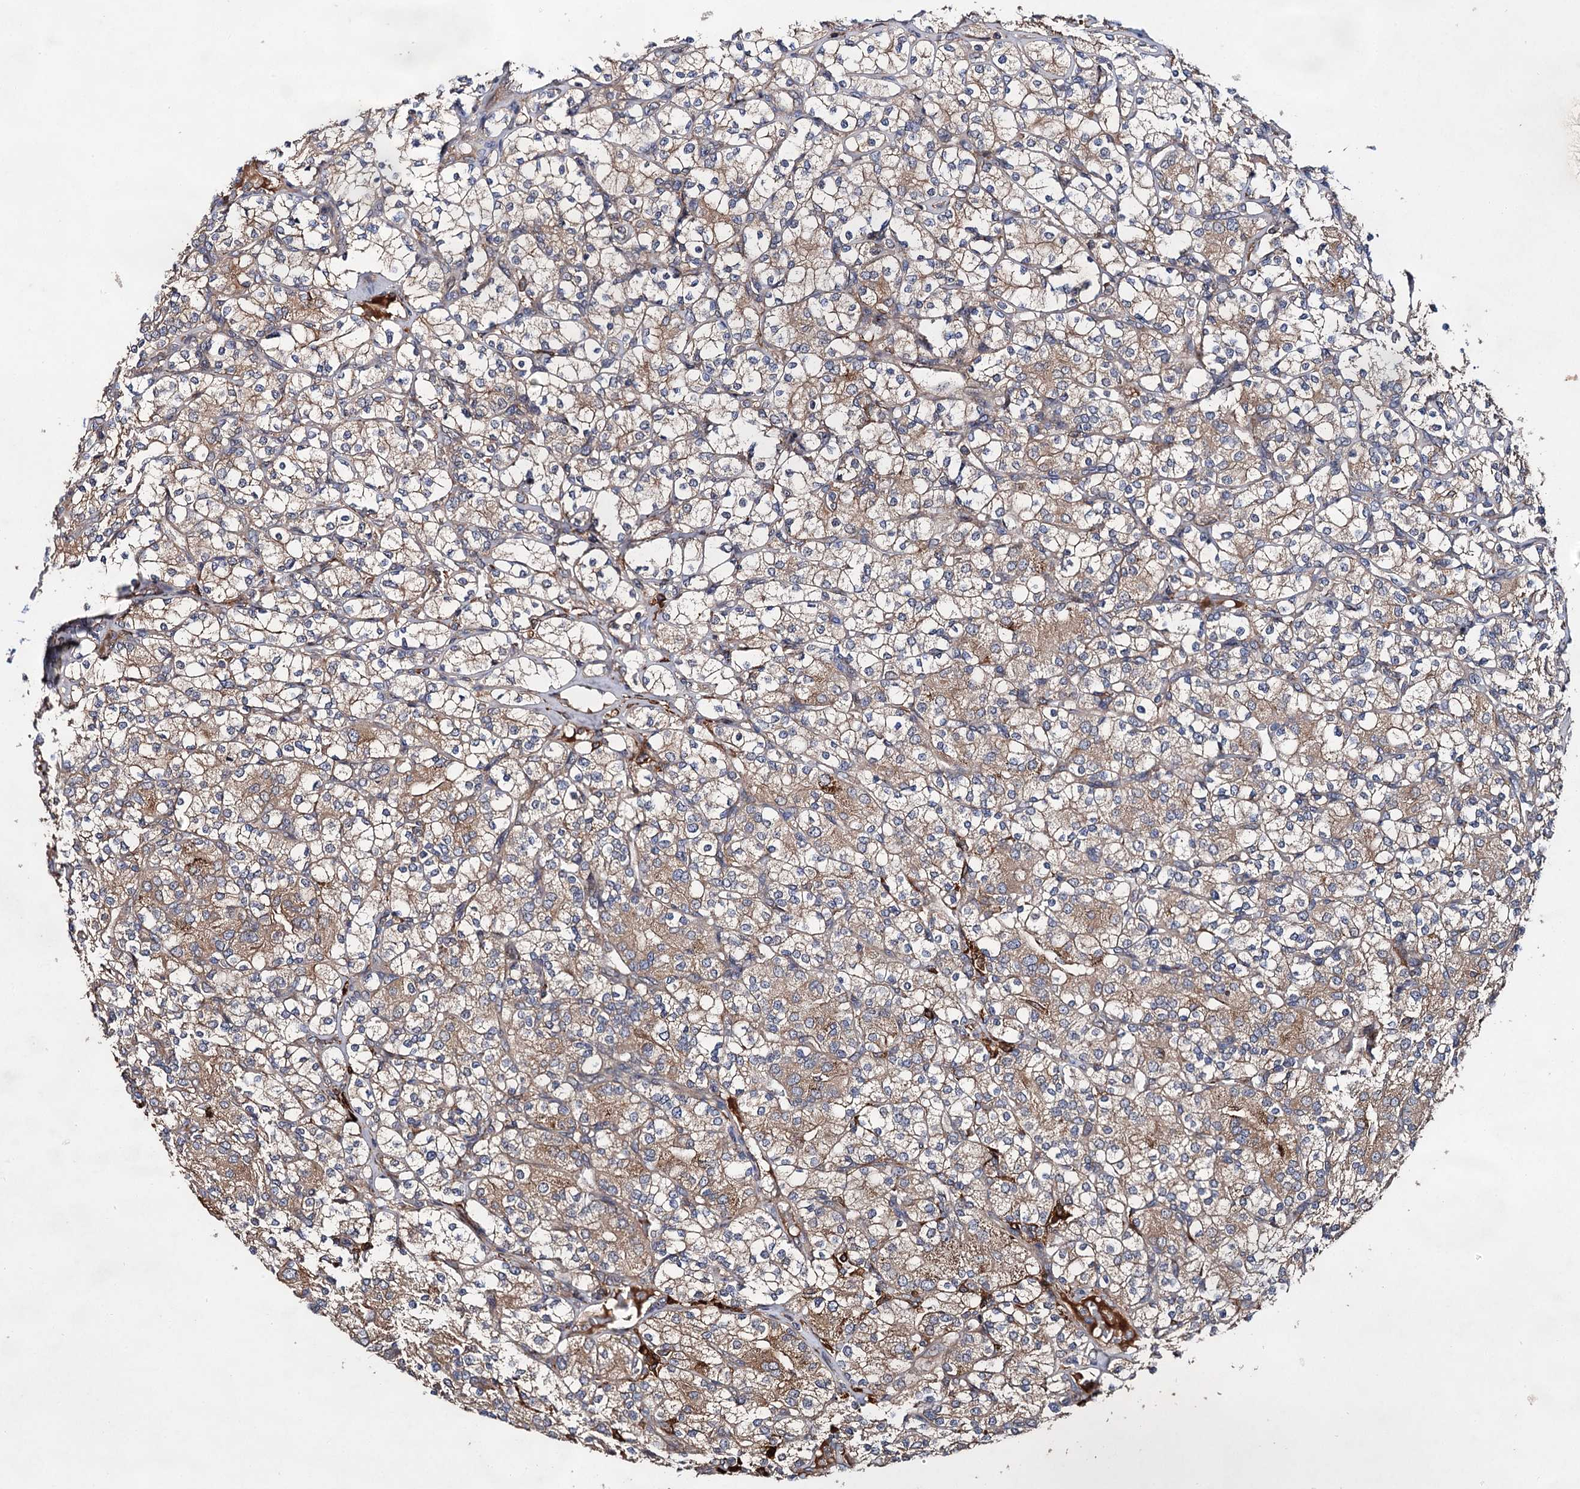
{"staining": {"intensity": "moderate", "quantity": "25%-75%", "location": "cytoplasmic/membranous"}, "tissue": "renal cancer", "cell_type": "Tumor cells", "image_type": "cancer", "snomed": [{"axis": "morphology", "description": "Adenocarcinoma, NOS"}, {"axis": "topography", "description": "Kidney"}], "caption": "Renal cancer stained for a protein (brown) exhibits moderate cytoplasmic/membranous positive staining in approximately 25%-75% of tumor cells.", "gene": "NAA25", "patient": {"sex": "male", "age": 77}}